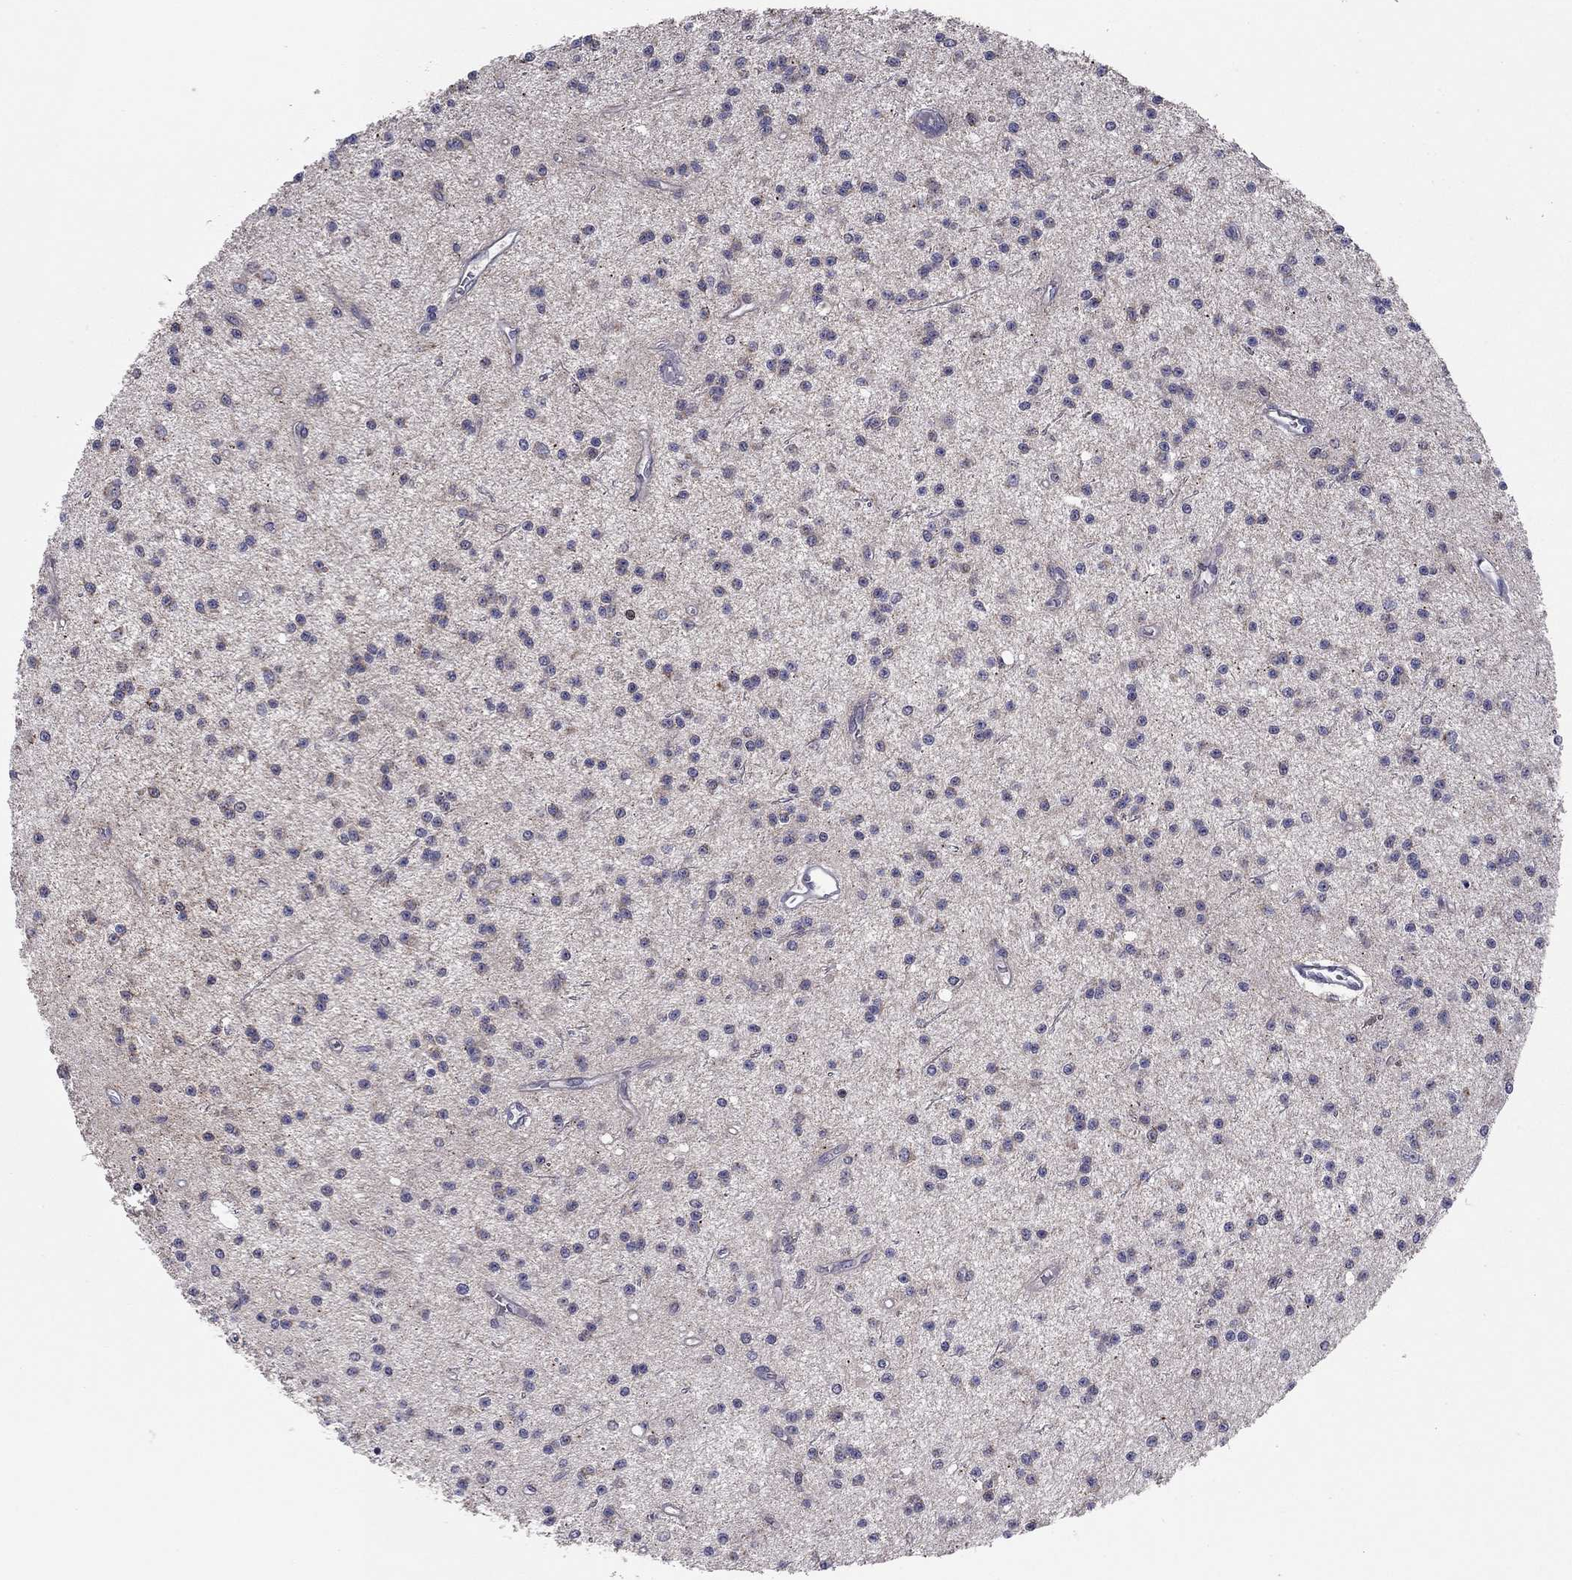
{"staining": {"intensity": "strong", "quantity": "<25%", "location": "cytoplasmic/membranous"}, "tissue": "glioma", "cell_type": "Tumor cells", "image_type": "cancer", "snomed": [{"axis": "morphology", "description": "Glioma, malignant, Low grade"}, {"axis": "topography", "description": "Brain"}], "caption": "Immunohistochemistry (IHC) photomicrograph of neoplastic tissue: malignant glioma (low-grade) stained using immunohistochemistry shows medium levels of strong protein expression localized specifically in the cytoplasmic/membranous of tumor cells, appearing as a cytoplasmic/membranous brown color.", "gene": "DUSP7", "patient": {"sex": "male", "age": 27}}